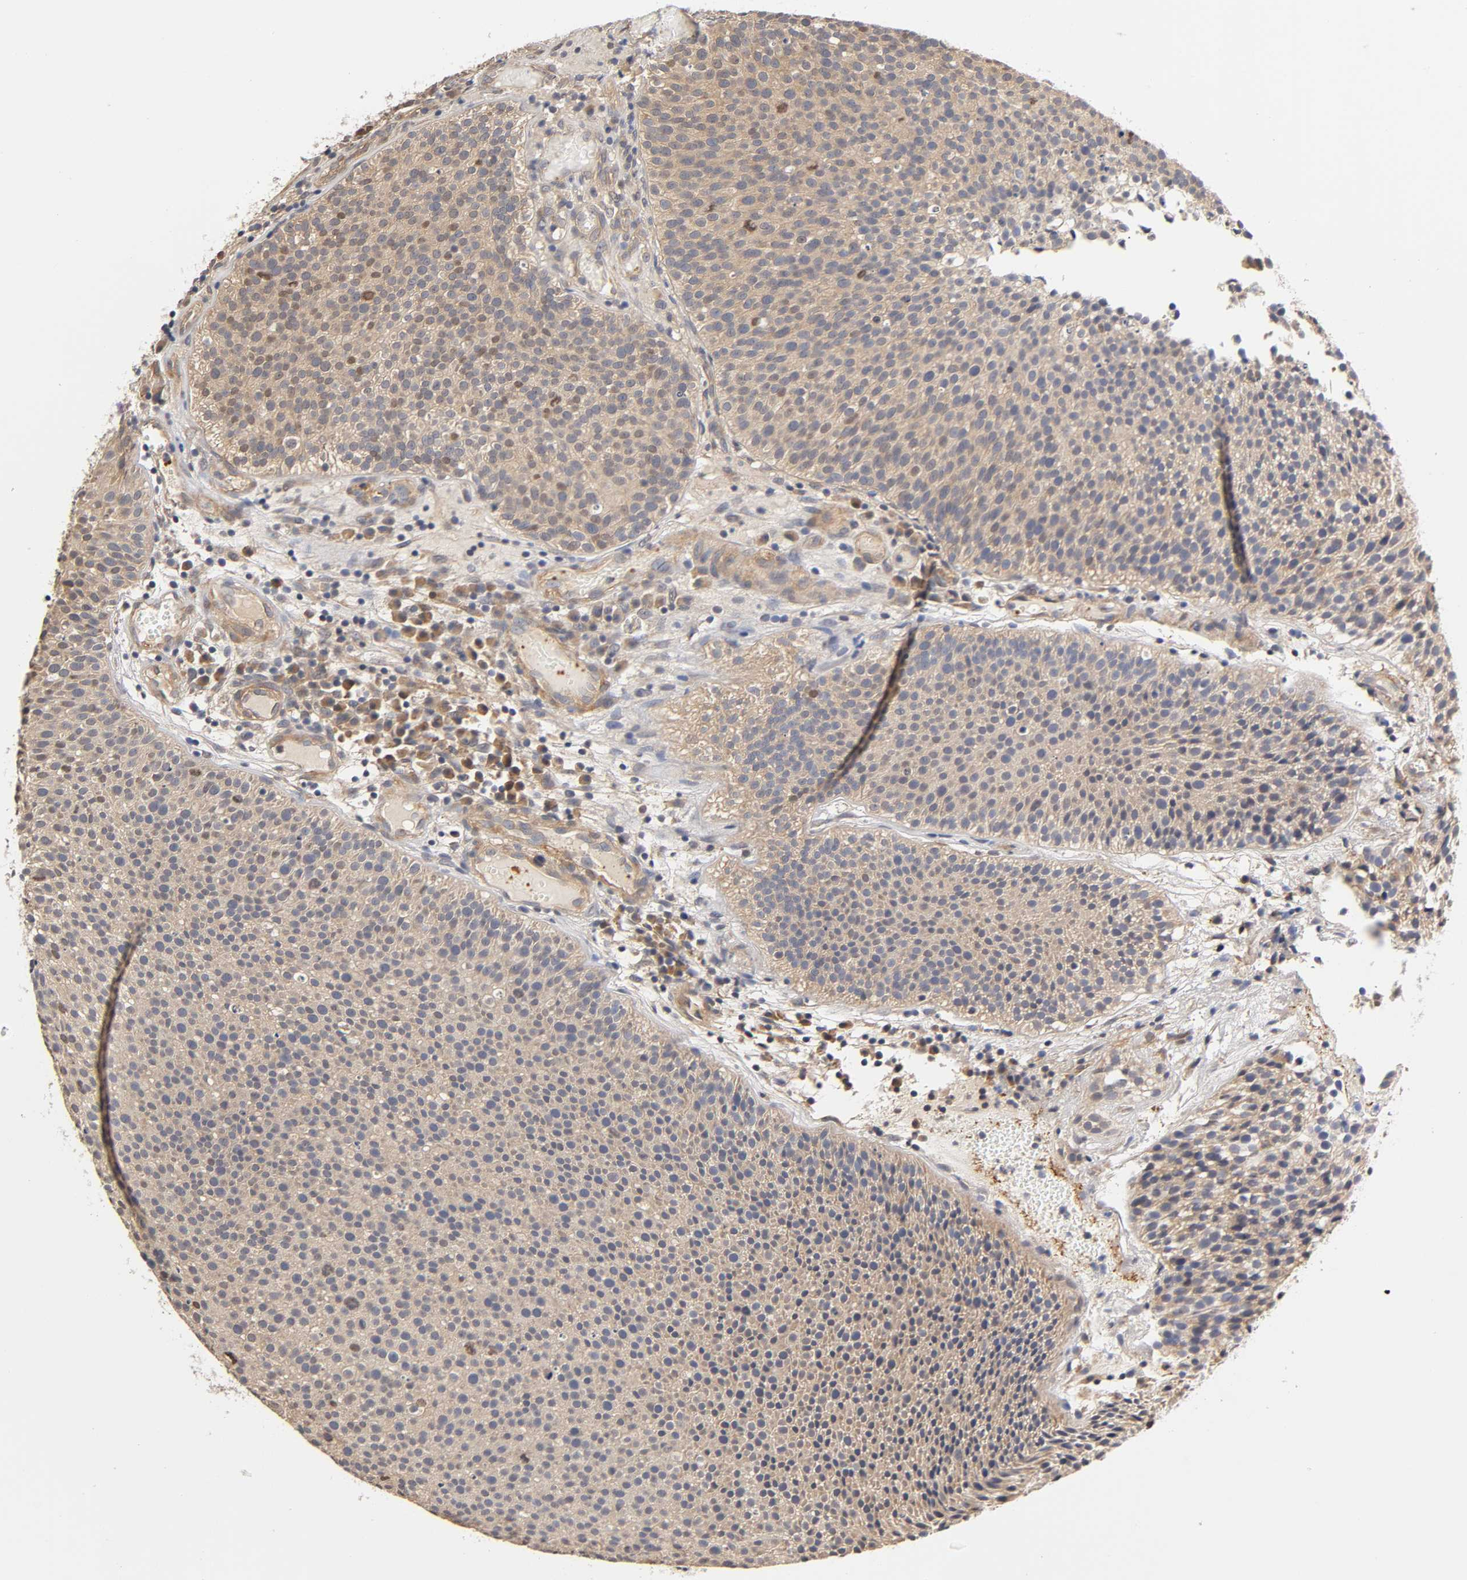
{"staining": {"intensity": "weak", "quantity": ">75%", "location": "cytoplasmic/membranous"}, "tissue": "urothelial cancer", "cell_type": "Tumor cells", "image_type": "cancer", "snomed": [{"axis": "morphology", "description": "Urothelial carcinoma, Low grade"}, {"axis": "topography", "description": "Urinary bladder"}], "caption": "DAB (3,3'-diaminobenzidine) immunohistochemical staining of low-grade urothelial carcinoma displays weak cytoplasmic/membranous protein expression in about >75% of tumor cells.", "gene": "PDE5A", "patient": {"sex": "male", "age": 85}}